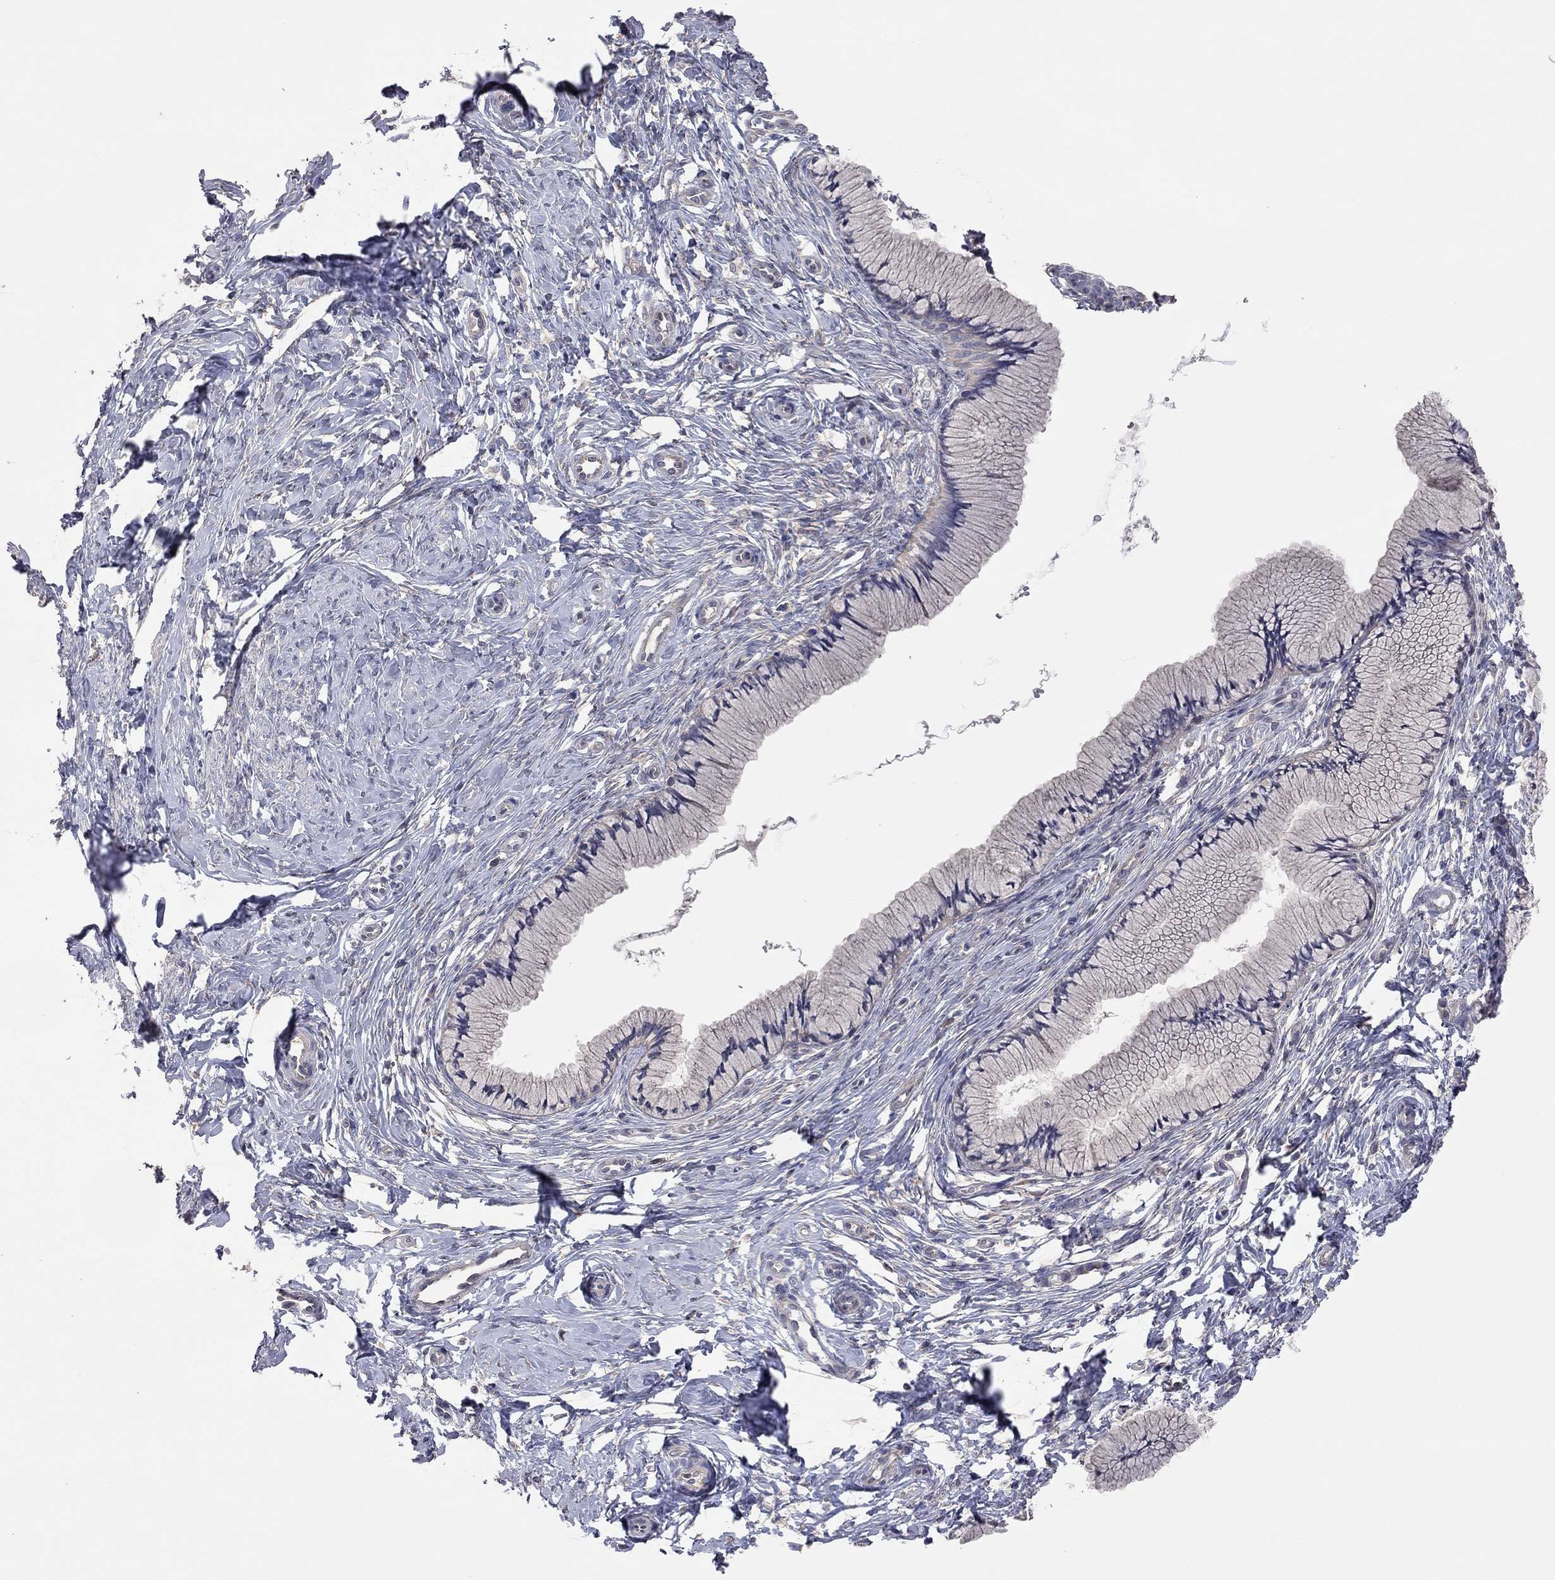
{"staining": {"intensity": "negative", "quantity": "none", "location": "none"}, "tissue": "cervix", "cell_type": "Glandular cells", "image_type": "normal", "snomed": [{"axis": "morphology", "description": "Normal tissue, NOS"}, {"axis": "topography", "description": "Cervix"}], "caption": "The micrograph shows no staining of glandular cells in unremarkable cervix. (DAB immunohistochemistry (IHC) visualized using brightfield microscopy, high magnification).", "gene": "KCNB1", "patient": {"sex": "female", "age": 37}}